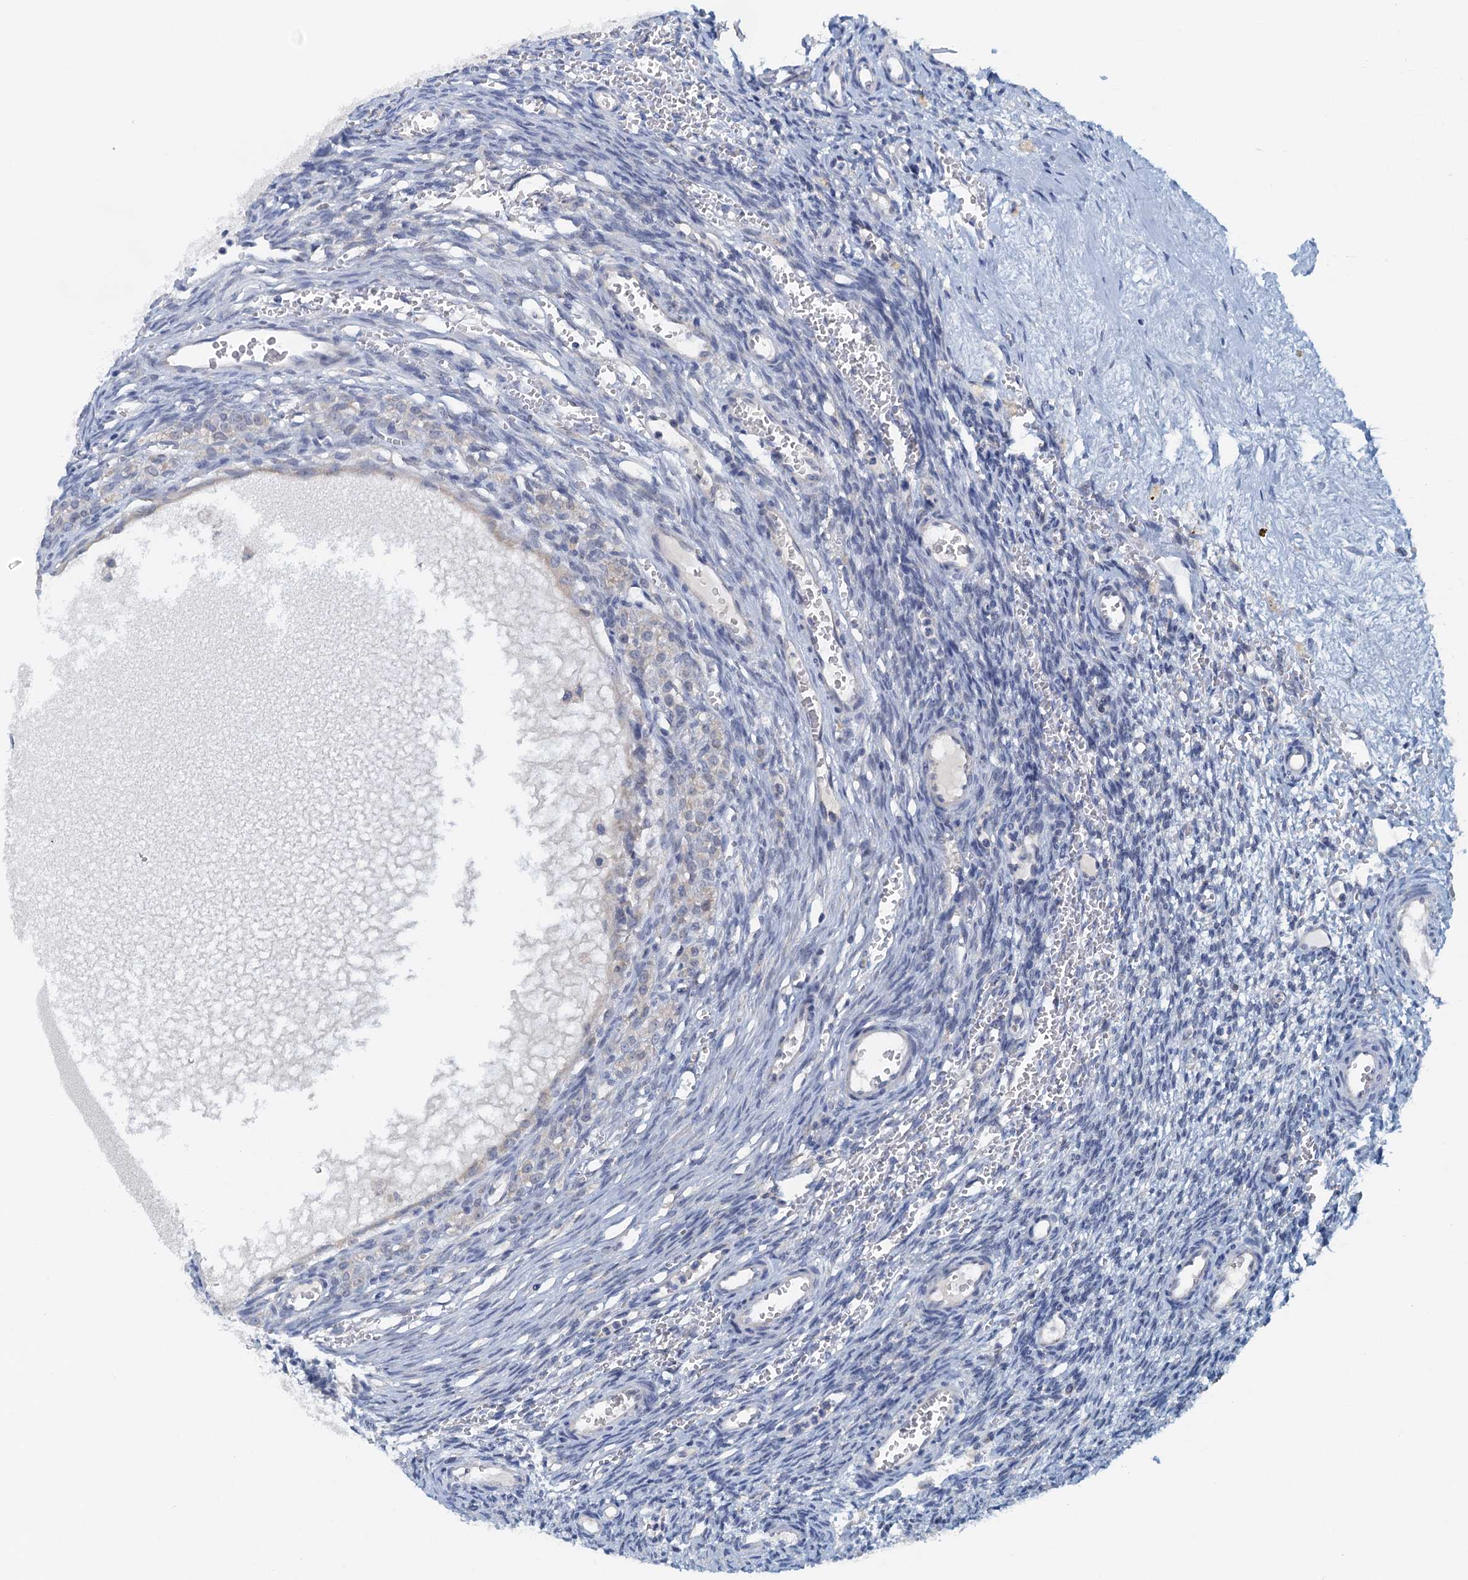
{"staining": {"intensity": "negative", "quantity": "none", "location": "none"}, "tissue": "ovary", "cell_type": "Ovarian stroma cells", "image_type": "normal", "snomed": [{"axis": "morphology", "description": "Normal tissue, NOS"}, {"axis": "topography", "description": "Ovary"}], "caption": "IHC histopathology image of unremarkable human ovary stained for a protein (brown), which demonstrates no staining in ovarian stroma cells.", "gene": "DTD1", "patient": {"sex": "female", "age": 39}}